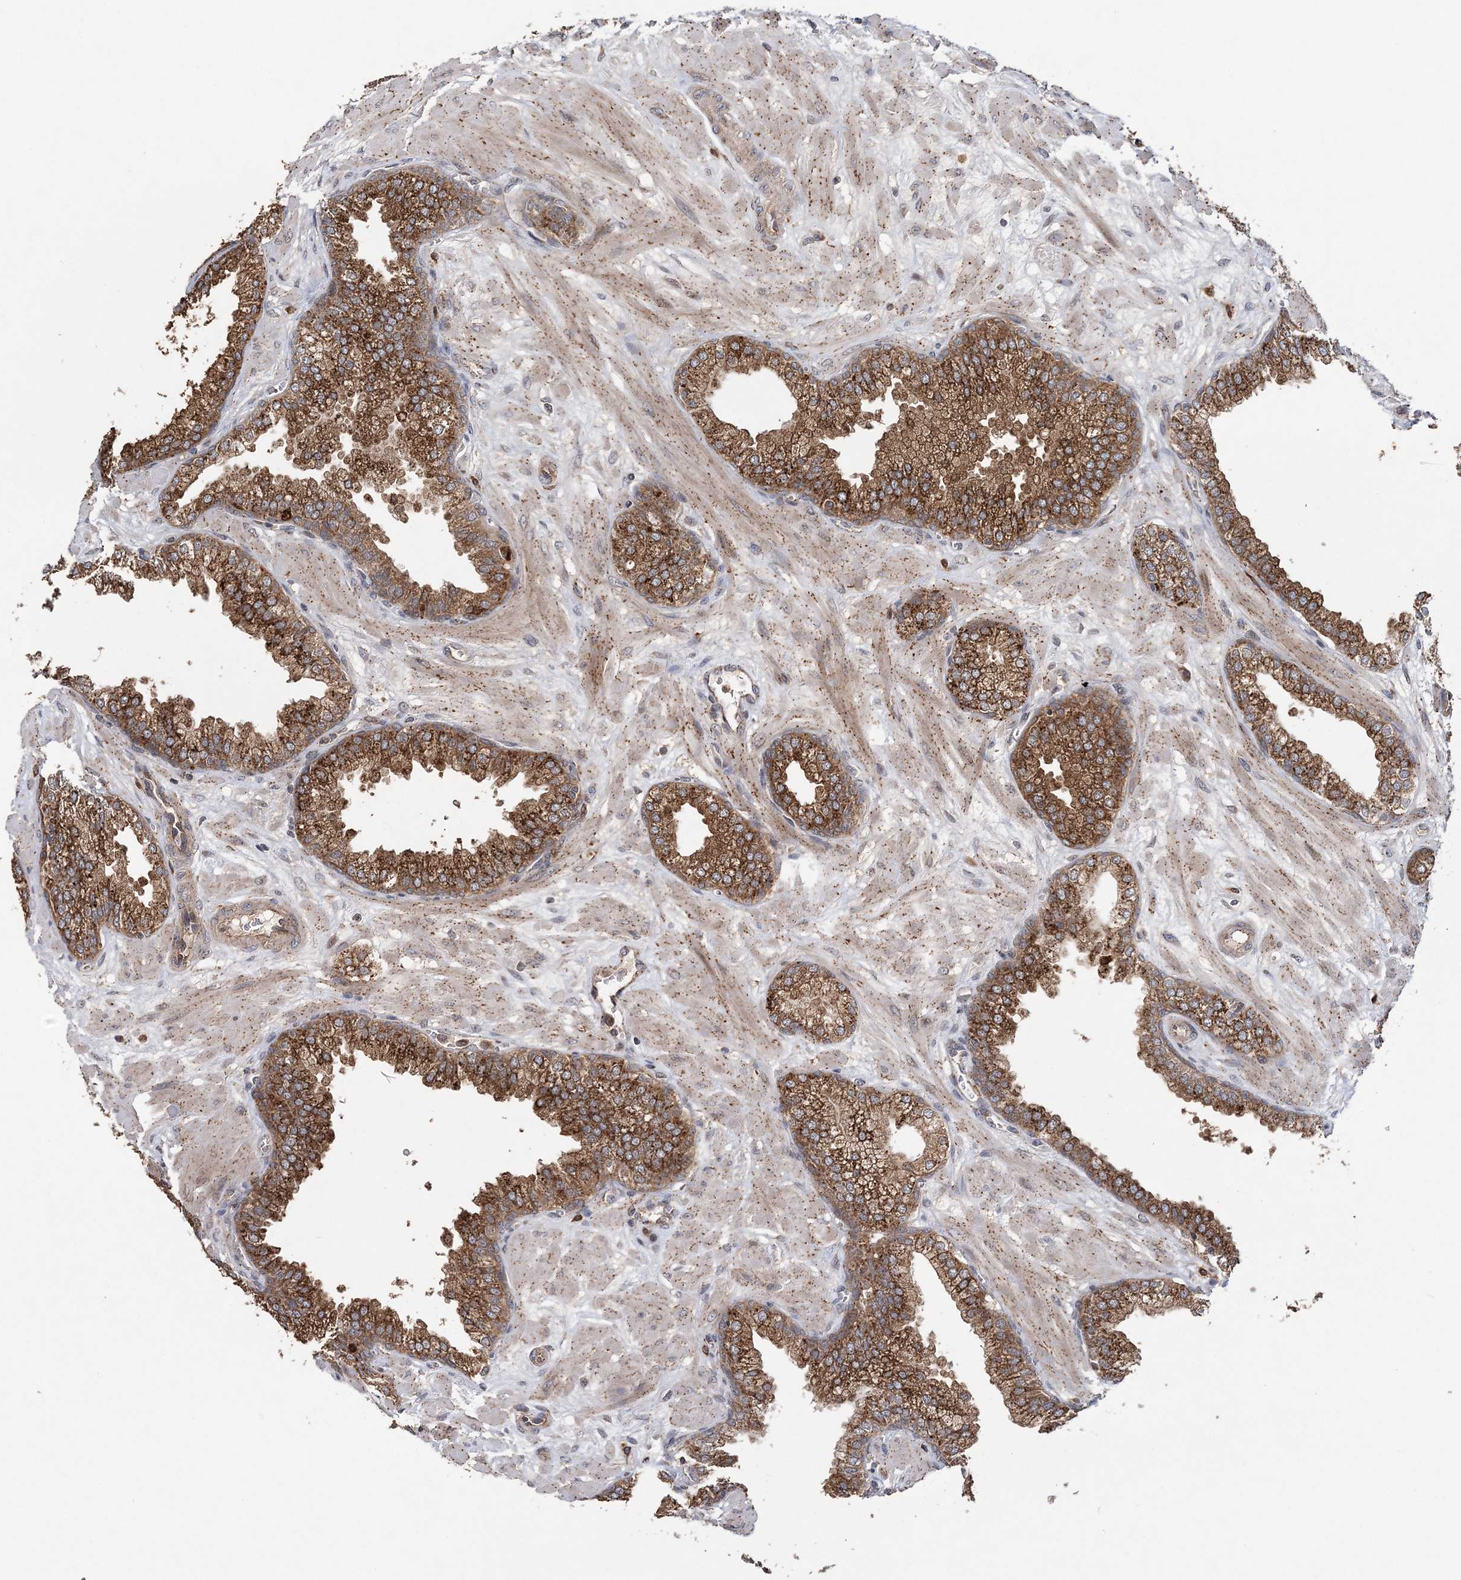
{"staining": {"intensity": "strong", "quantity": ">75%", "location": "cytoplasmic/membranous"}, "tissue": "prostate", "cell_type": "Glandular cells", "image_type": "normal", "snomed": [{"axis": "morphology", "description": "Normal tissue, NOS"}, {"axis": "morphology", "description": "Urothelial carcinoma, Low grade"}, {"axis": "topography", "description": "Urinary bladder"}, {"axis": "topography", "description": "Prostate"}], "caption": "The micrograph demonstrates immunohistochemical staining of benign prostate. There is strong cytoplasmic/membranous staining is present in approximately >75% of glandular cells. Immunohistochemistry (ihc) stains the protein in brown and the nuclei are stained blue.", "gene": "KIF4A", "patient": {"sex": "male", "age": 60}}